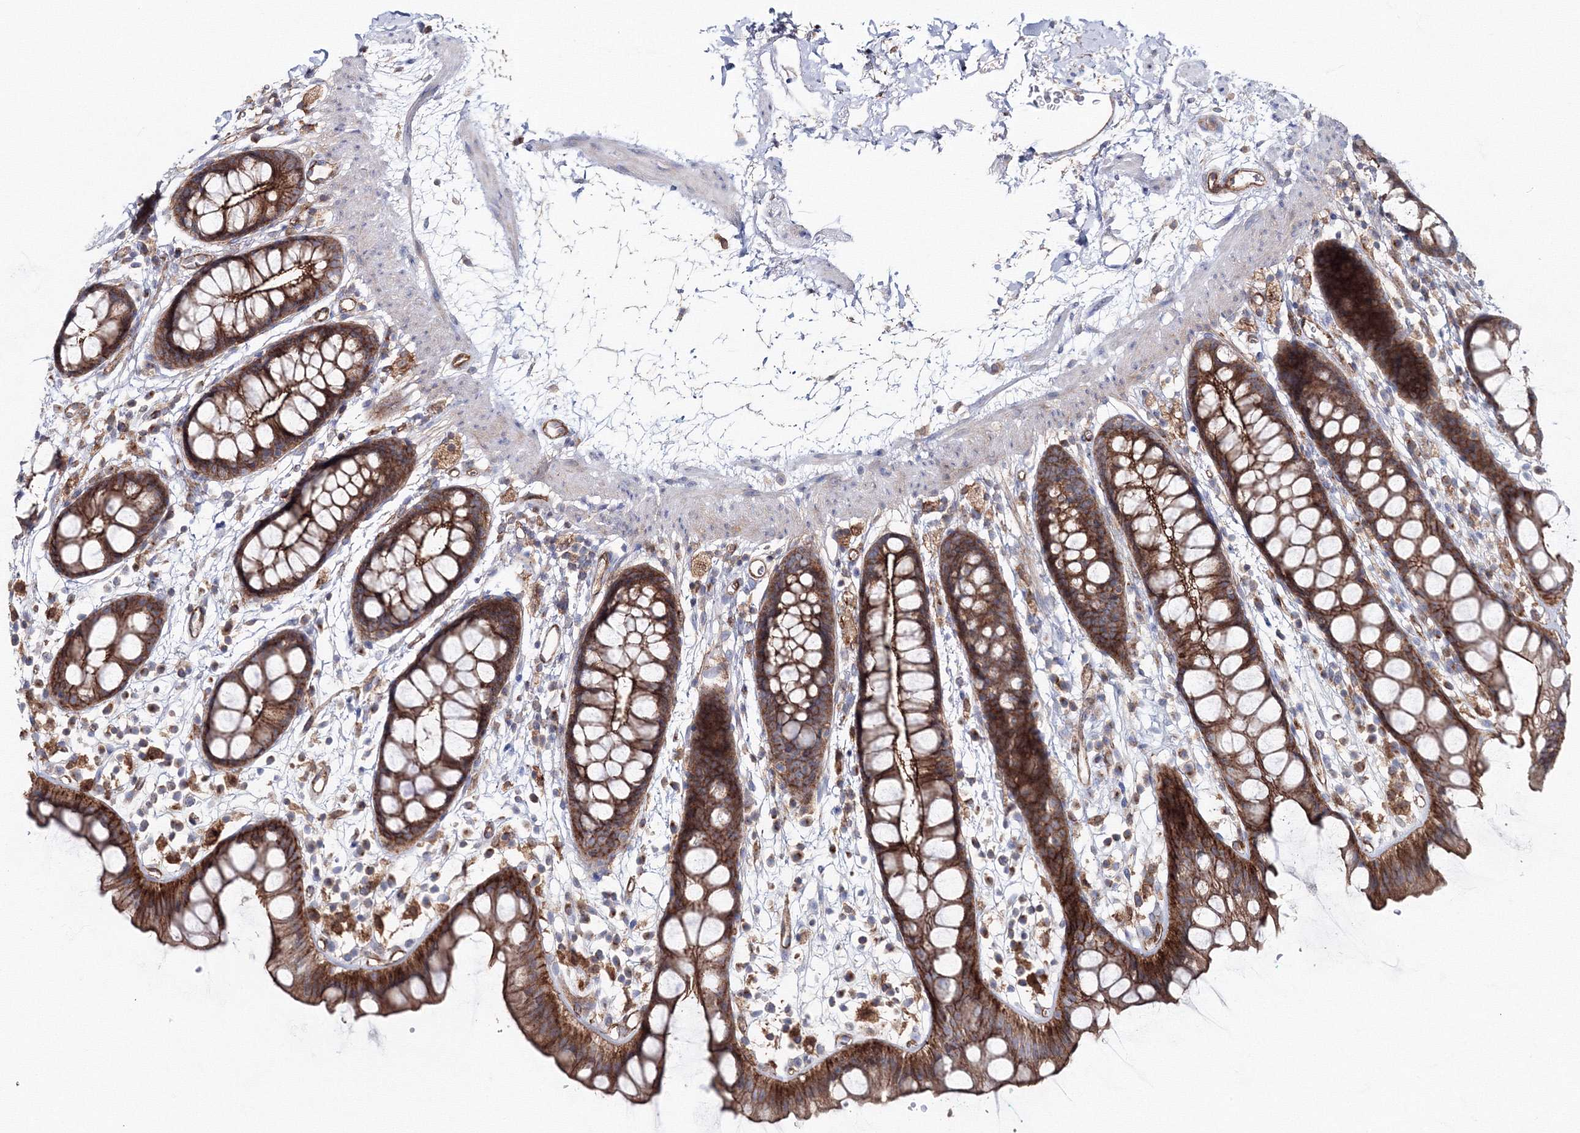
{"staining": {"intensity": "moderate", "quantity": ">75%", "location": "cytoplasmic/membranous"}, "tissue": "rectum", "cell_type": "Glandular cells", "image_type": "normal", "snomed": [{"axis": "morphology", "description": "Normal tissue, NOS"}, {"axis": "topography", "description": "Rectum"}], "caption": "Approximately >75% of glandular cells in benign rectum exhibit moderate cytoplasmic/membranous protein positivity as visualized by brown immunohistochemical staining.", "gene": "GGA2", "patient": {"sex": "female", "age": 65}}